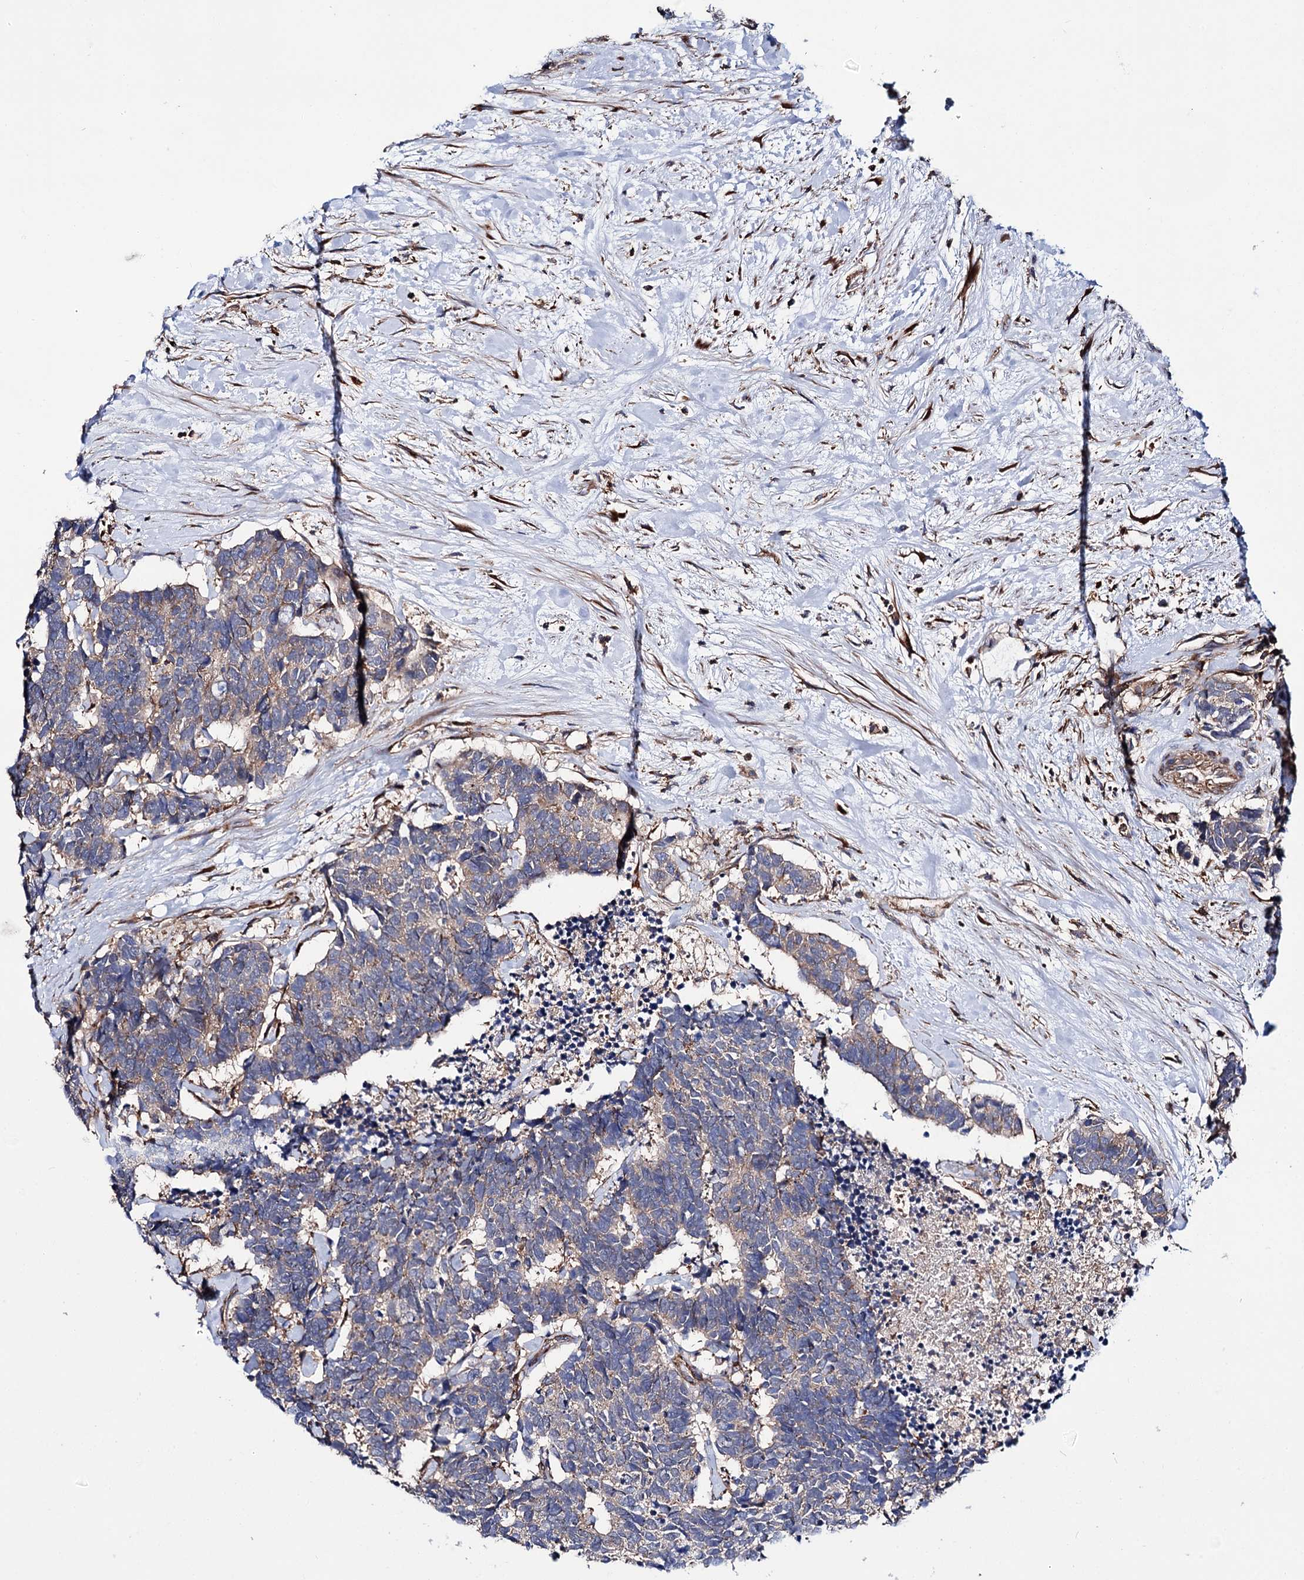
{"staining": {"intensity": "weak", "quantity": "25%-75%", "location": "cytoplasmic/membranous"}, "tissue": "carcinoid", "cell_type": "Tumor cells", "image_type": "cancer", "snomed": [{"axis": "morphology", "description": "Carcinoma, NOS"}, {"axis": "morphology", "description": "Carcinoid, malignant, NOS"}, {"axis": "topography", "description": "Urinary bladder"}], "caption": "Protein positivity by immunohistochemistry reveals weak cytoplasmic/membranous staining in about 25%-75% of tumor cells in malignant carcinoid.", "gene": "DEF6", "patient": {"sex": "male", "age": 57}}